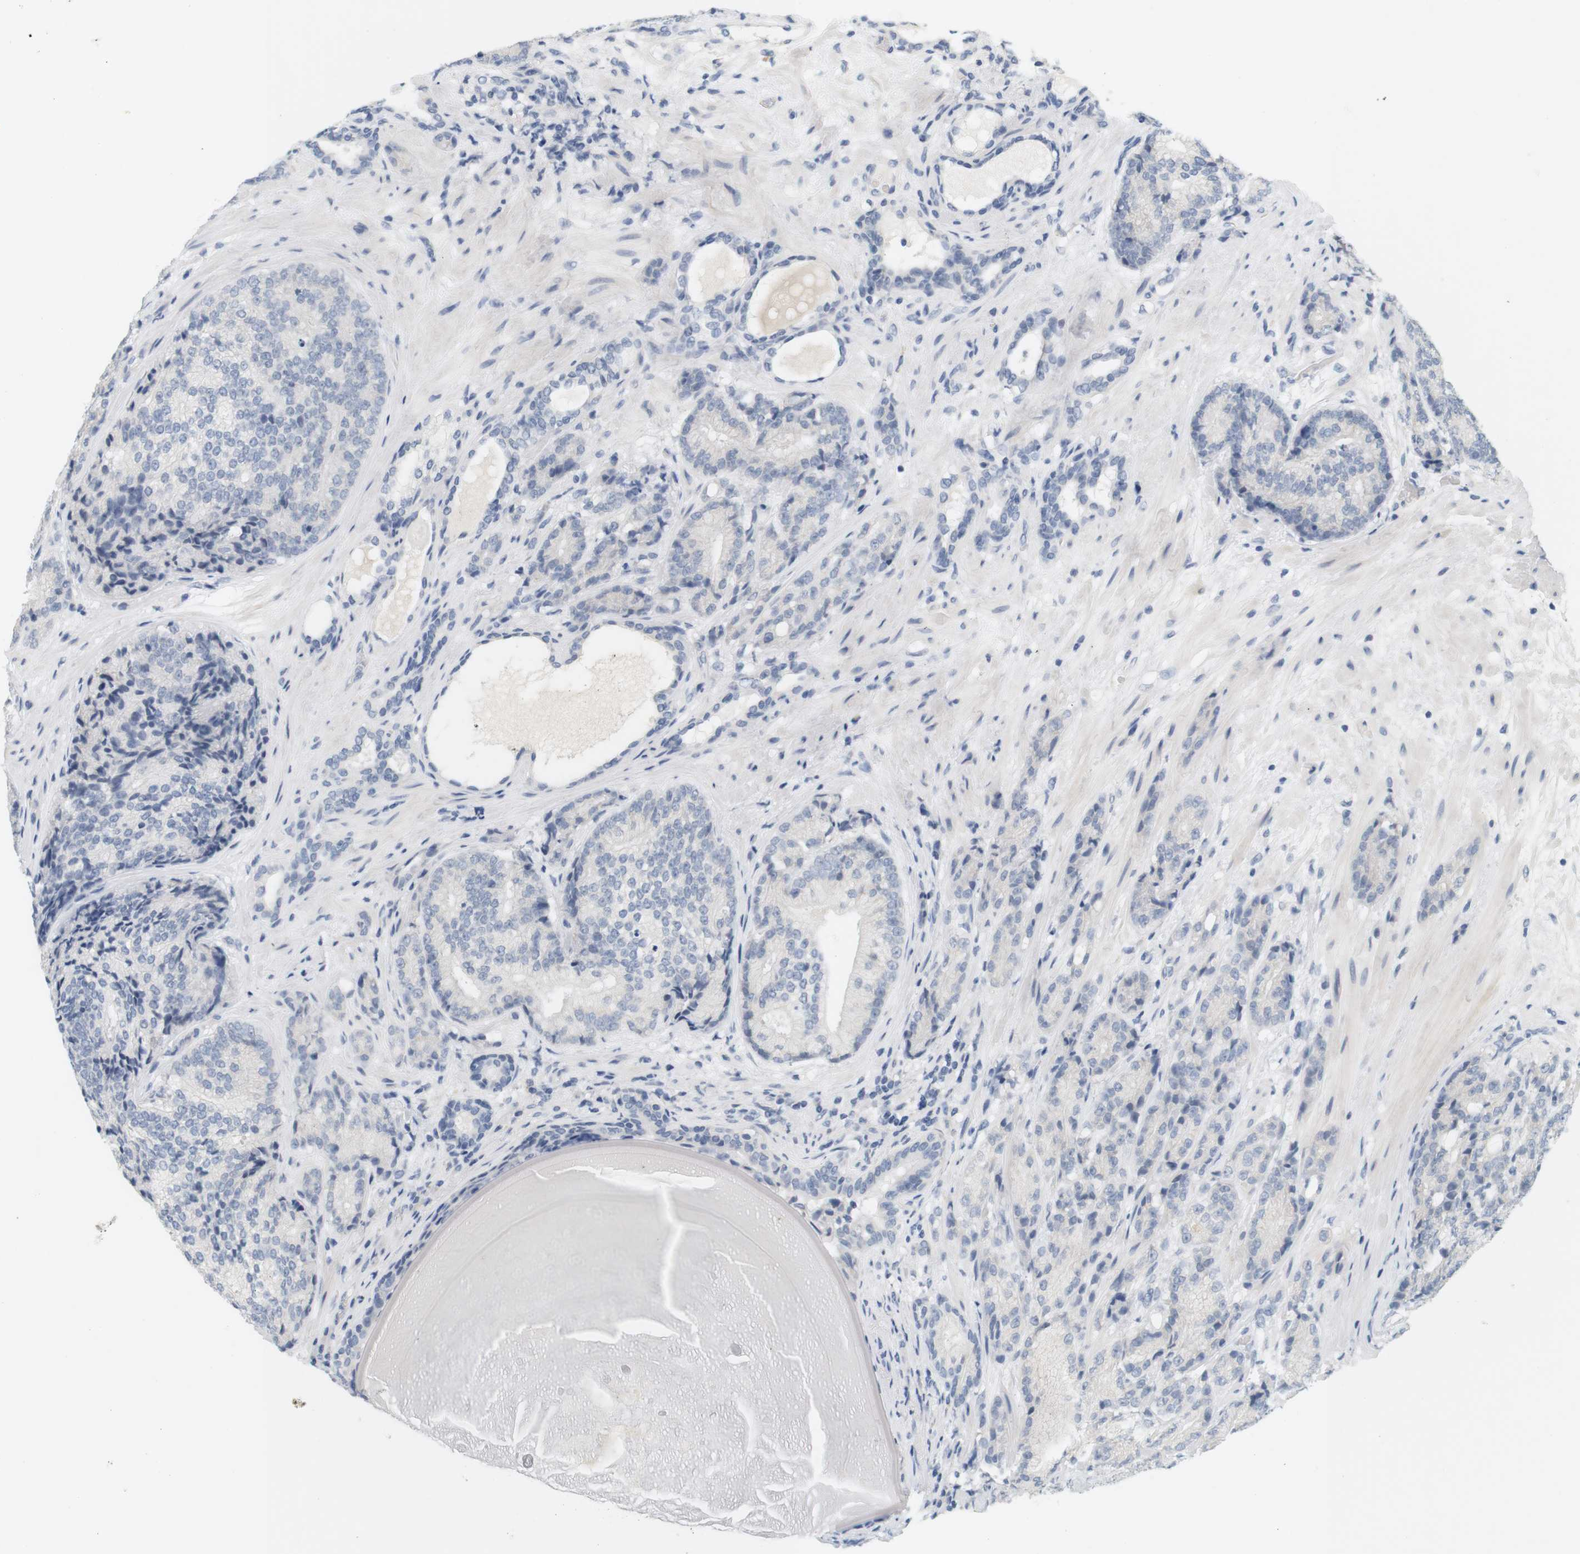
{"staining": {"intensity": "negative", "quantity": "none", "location": "none"}, "tissue": "prostate cancer", "cell_type": "Tumor cells", "image_type": "cancer", "snomed": [{"axis": "morphology", "description": "Adenocarcinoma, High grade"}, {"axis": "topography", "description": "Prostate"}], "caption": "Tumor cells show no significant positivity in prostate high-grade adenocarcinoma. Nuclei are stained in blue.", "gene": "OPRM1", "patient": {"sex": "male", "age": 61}}